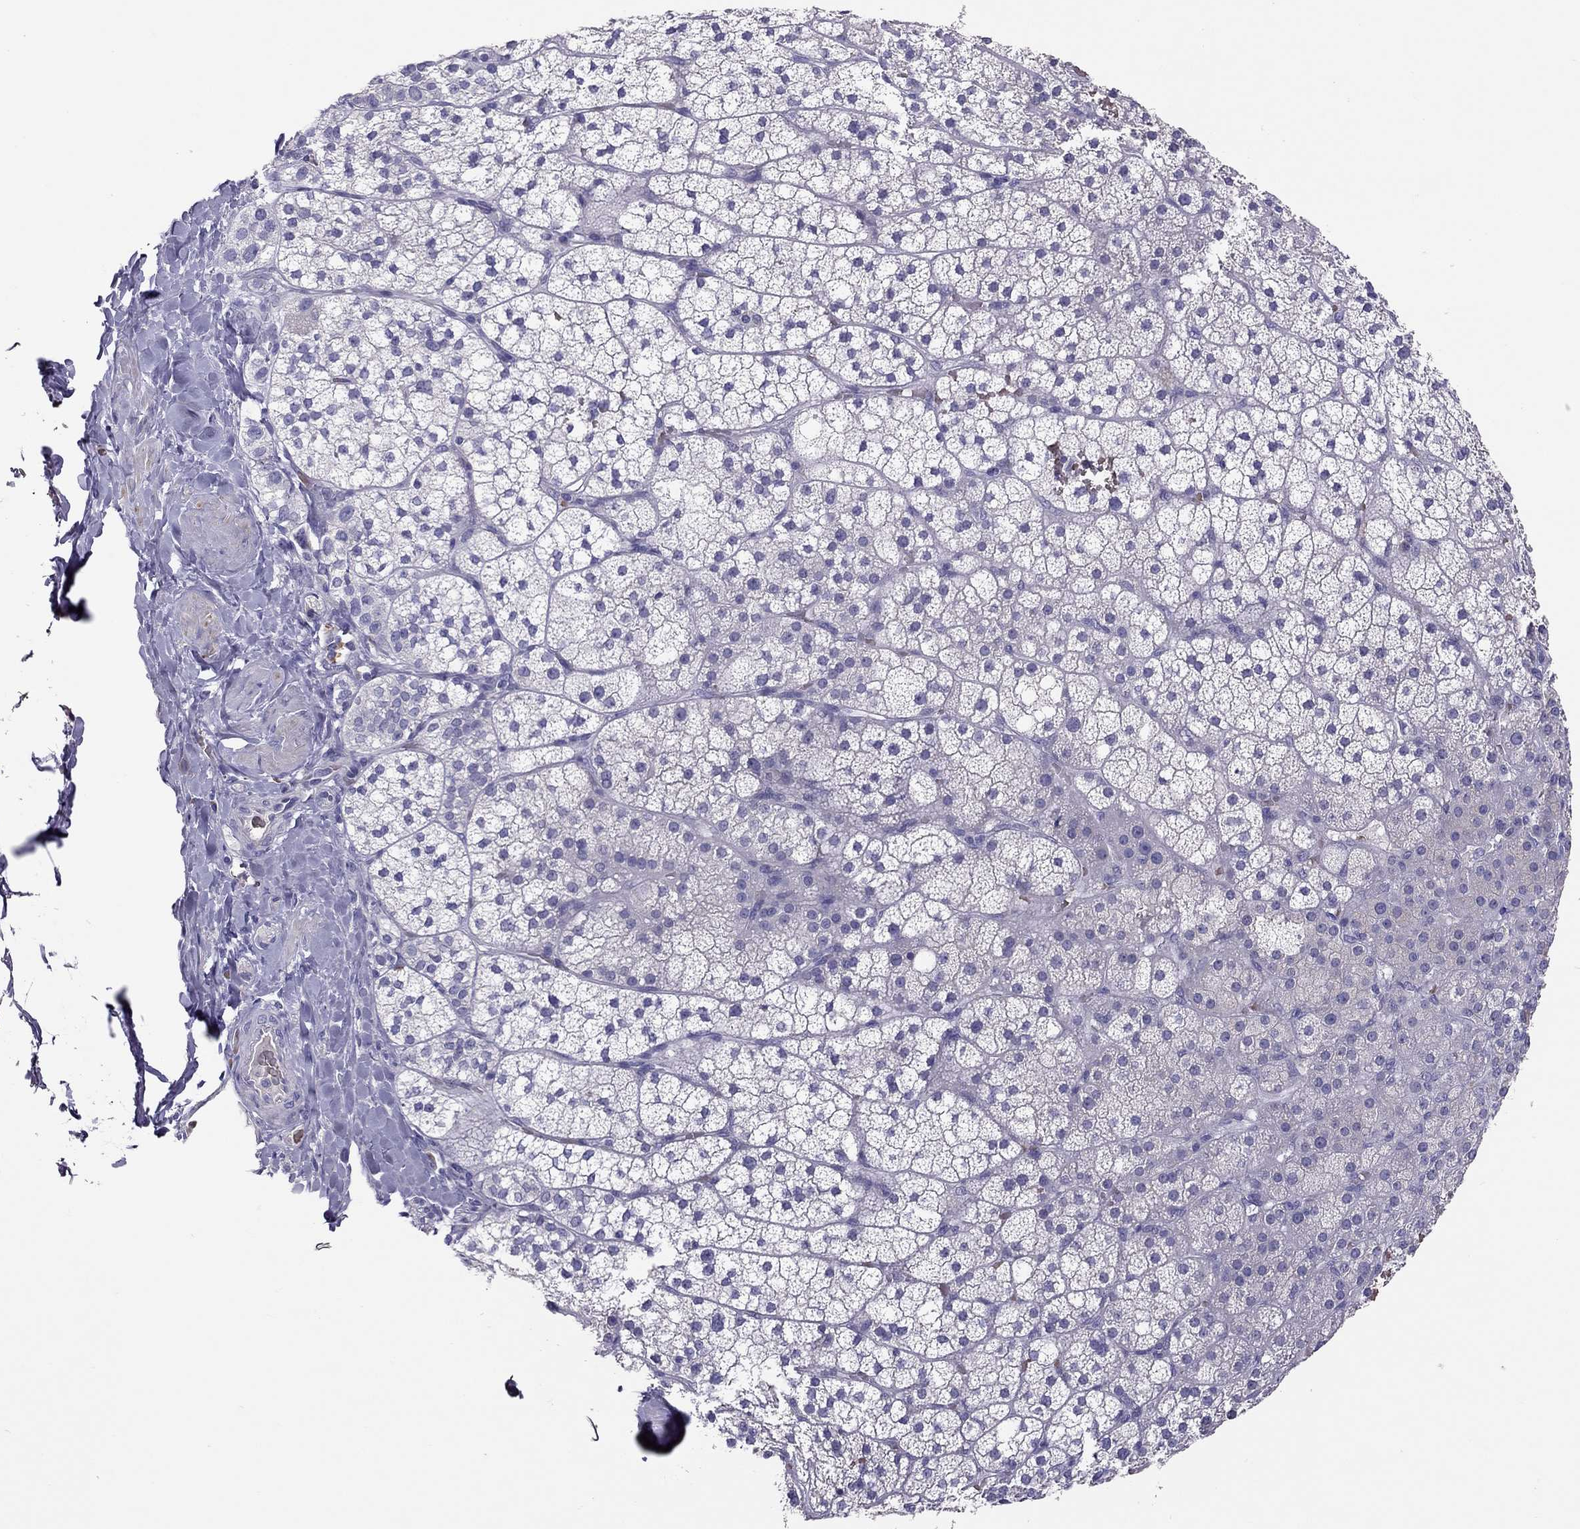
{"staining": {"intensity": "strong", "quantity": "<25%", "location": "cytoplasmic/membranous"}, "tissue": "adrenal gland", "cell_type": "Glandular cells", "image_type": "normal", "snomed": [{"axis": "morphology", "description": "Normal tissue, NOS"}, {"axis": "topography", "description": "Adrenal gland"}], "caption": "Adrenal gland stained with DAB (3,3'-diaminobenzidine) immunohistochemistry (IHC) demonstrates medium levels of strong cytoplasmic/membranous positivity in about <25% of glandular cells.", "gene": "FRMD1", "patient": {"sex": "male", "age": 53}}